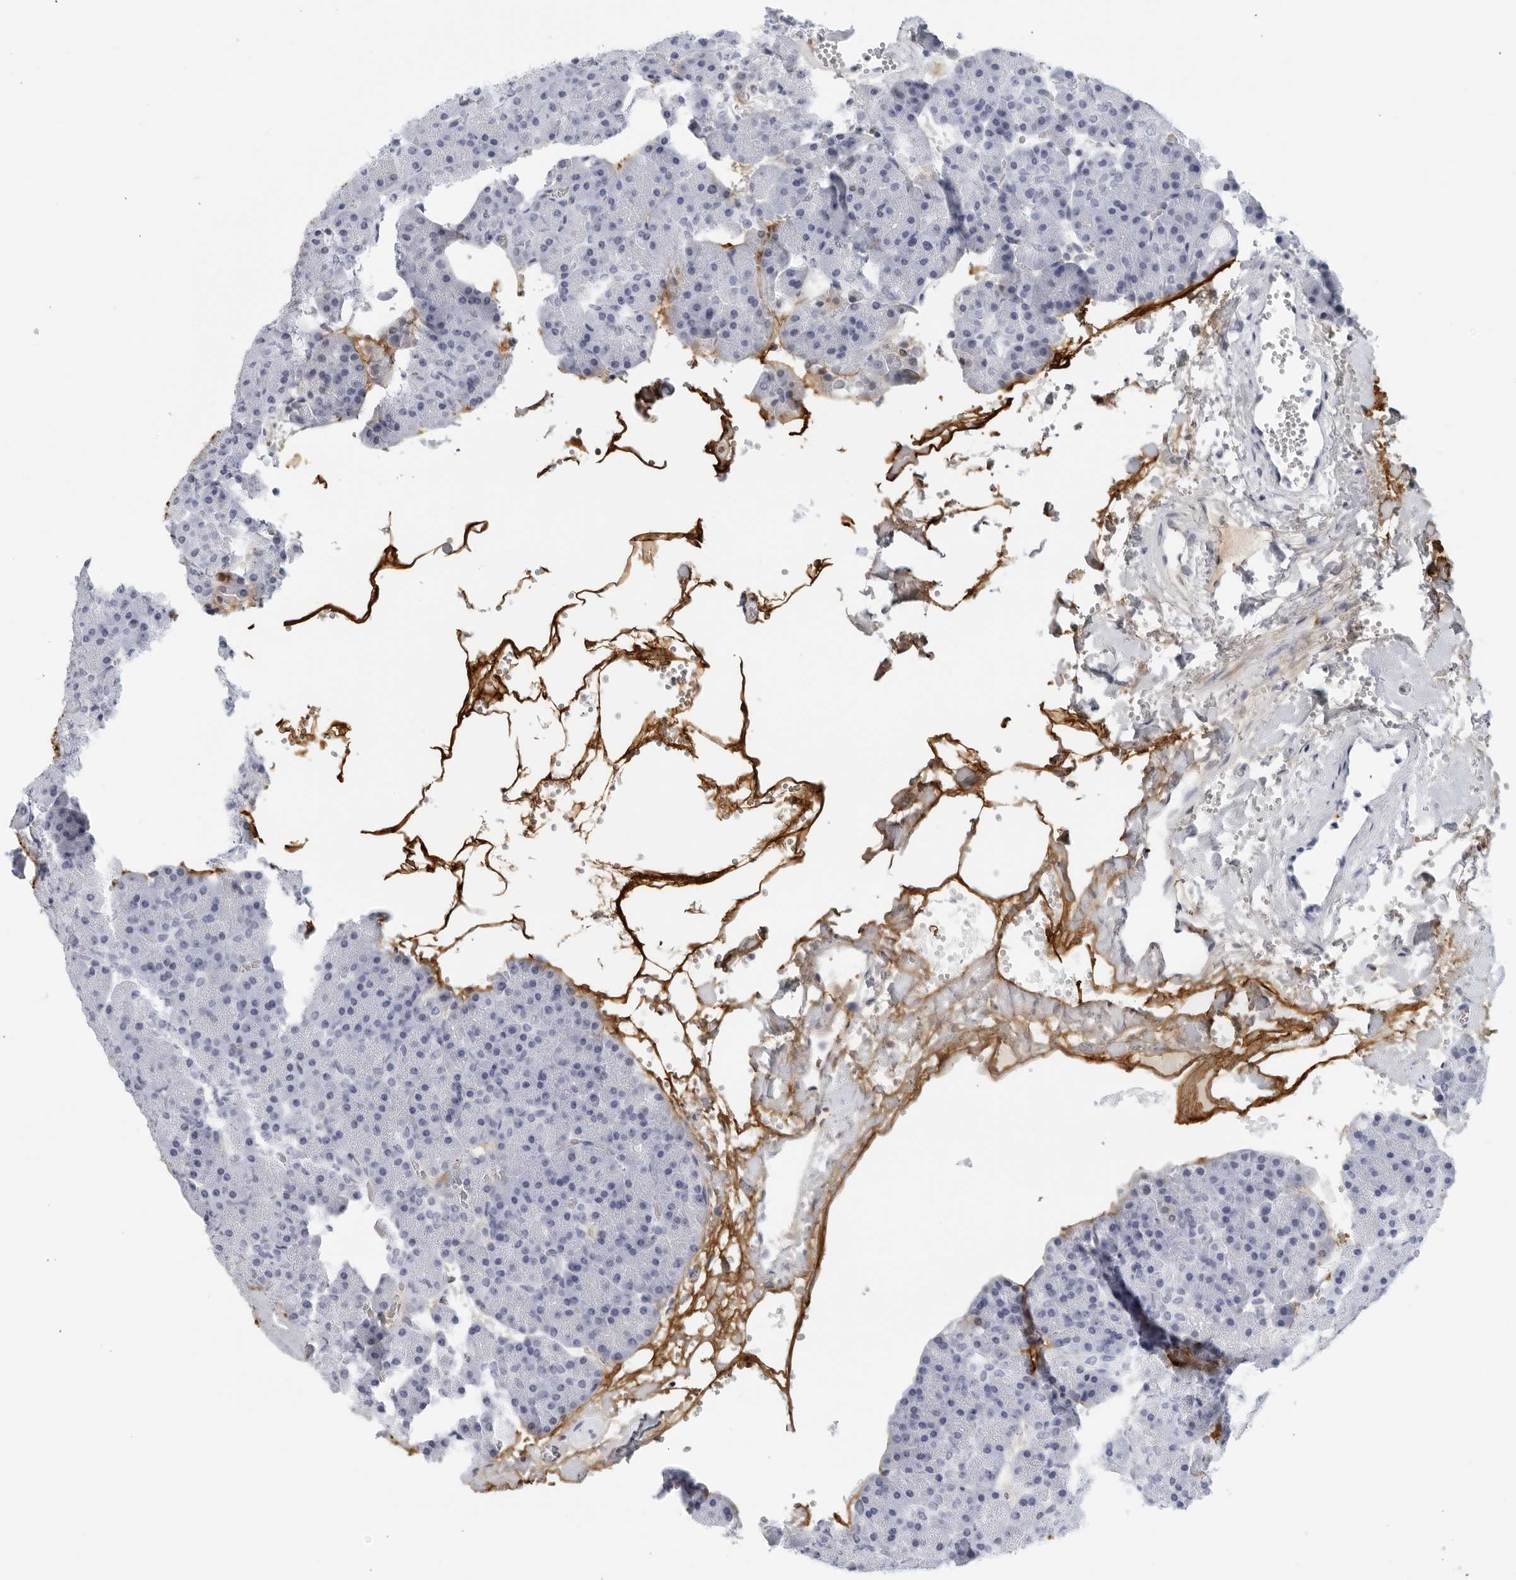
{"staining": {"intensity": "negative", "quantity": "none", "location": "none"}, "tissue": "pancreas", "cell_type": "Exocrine glandular cells", "image_type": "normal", "snomed": [{"axis": "morphology", "description": "Normal tissue, NOS"}, {"axis": "morphology", "description": "Carcinoid, malignant, NOS"}, {"axis": "topography", "description": "Pancreas"}], "caption": "IHC histopathology image of normal pancreas stained for a protein (brown), which shows no positivity in exocrine glandular cells.", "gene": "FGG", "patient": {"sex": "female", "age": 35}}